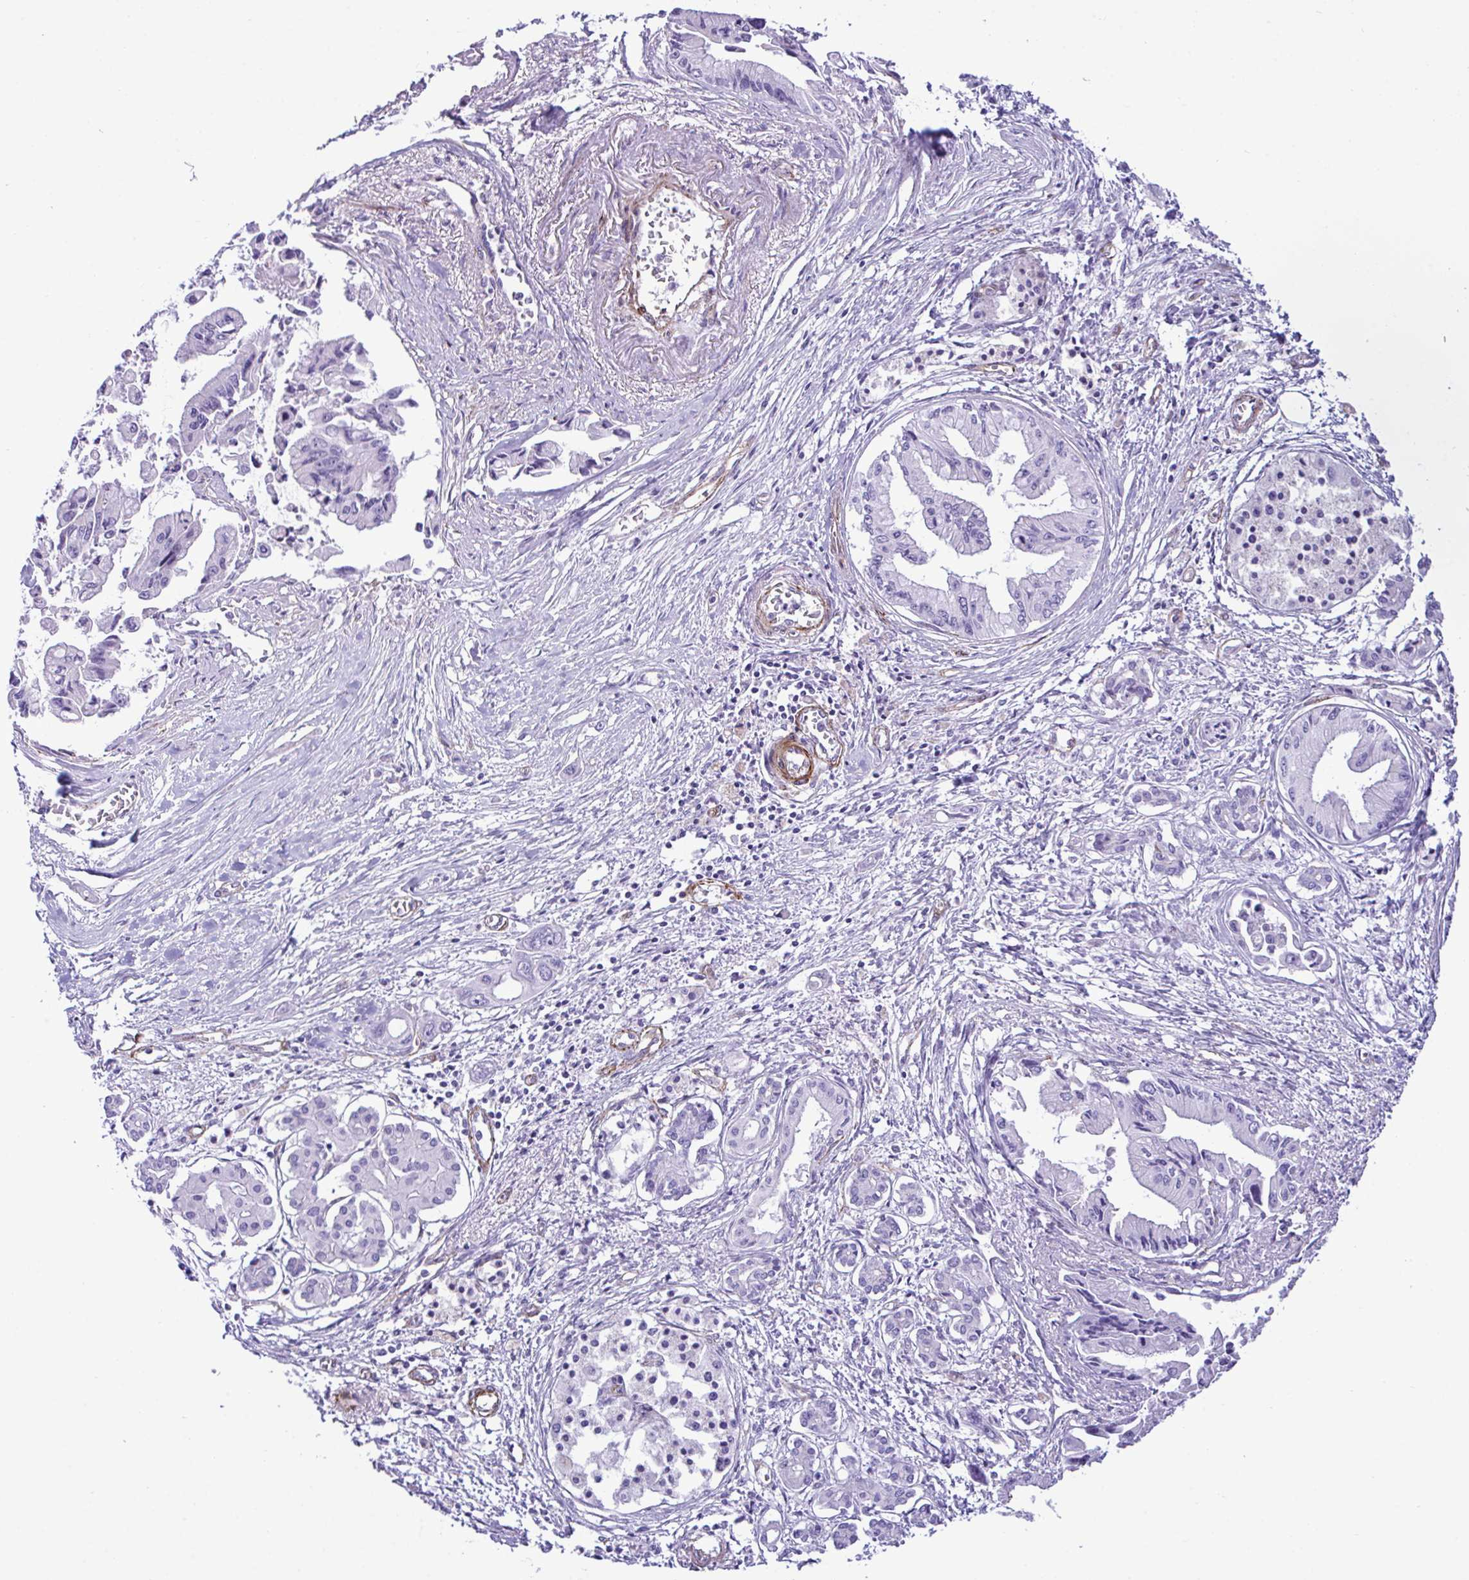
{"staining": {"intensity": "negative", "quantity": "none", "location": "none"}, "tissue": "pancreatic cancer", "cell_type": "Tumor cells", "image_type": "cancer", "snomed": [{"axis": "morphology", "description": "Adenocarcinoma, NOS"}, {"axis": "topography", "description": "Pancreas"}], "caption": "IHC micrograph of neoplastic tissue: adenocarcinoma (pancreatic) stained with DAB displays no significant protein staining in tumor cells.", "gene": "SYNPO2L", "patient": {"sex": "male", "age": 84}}